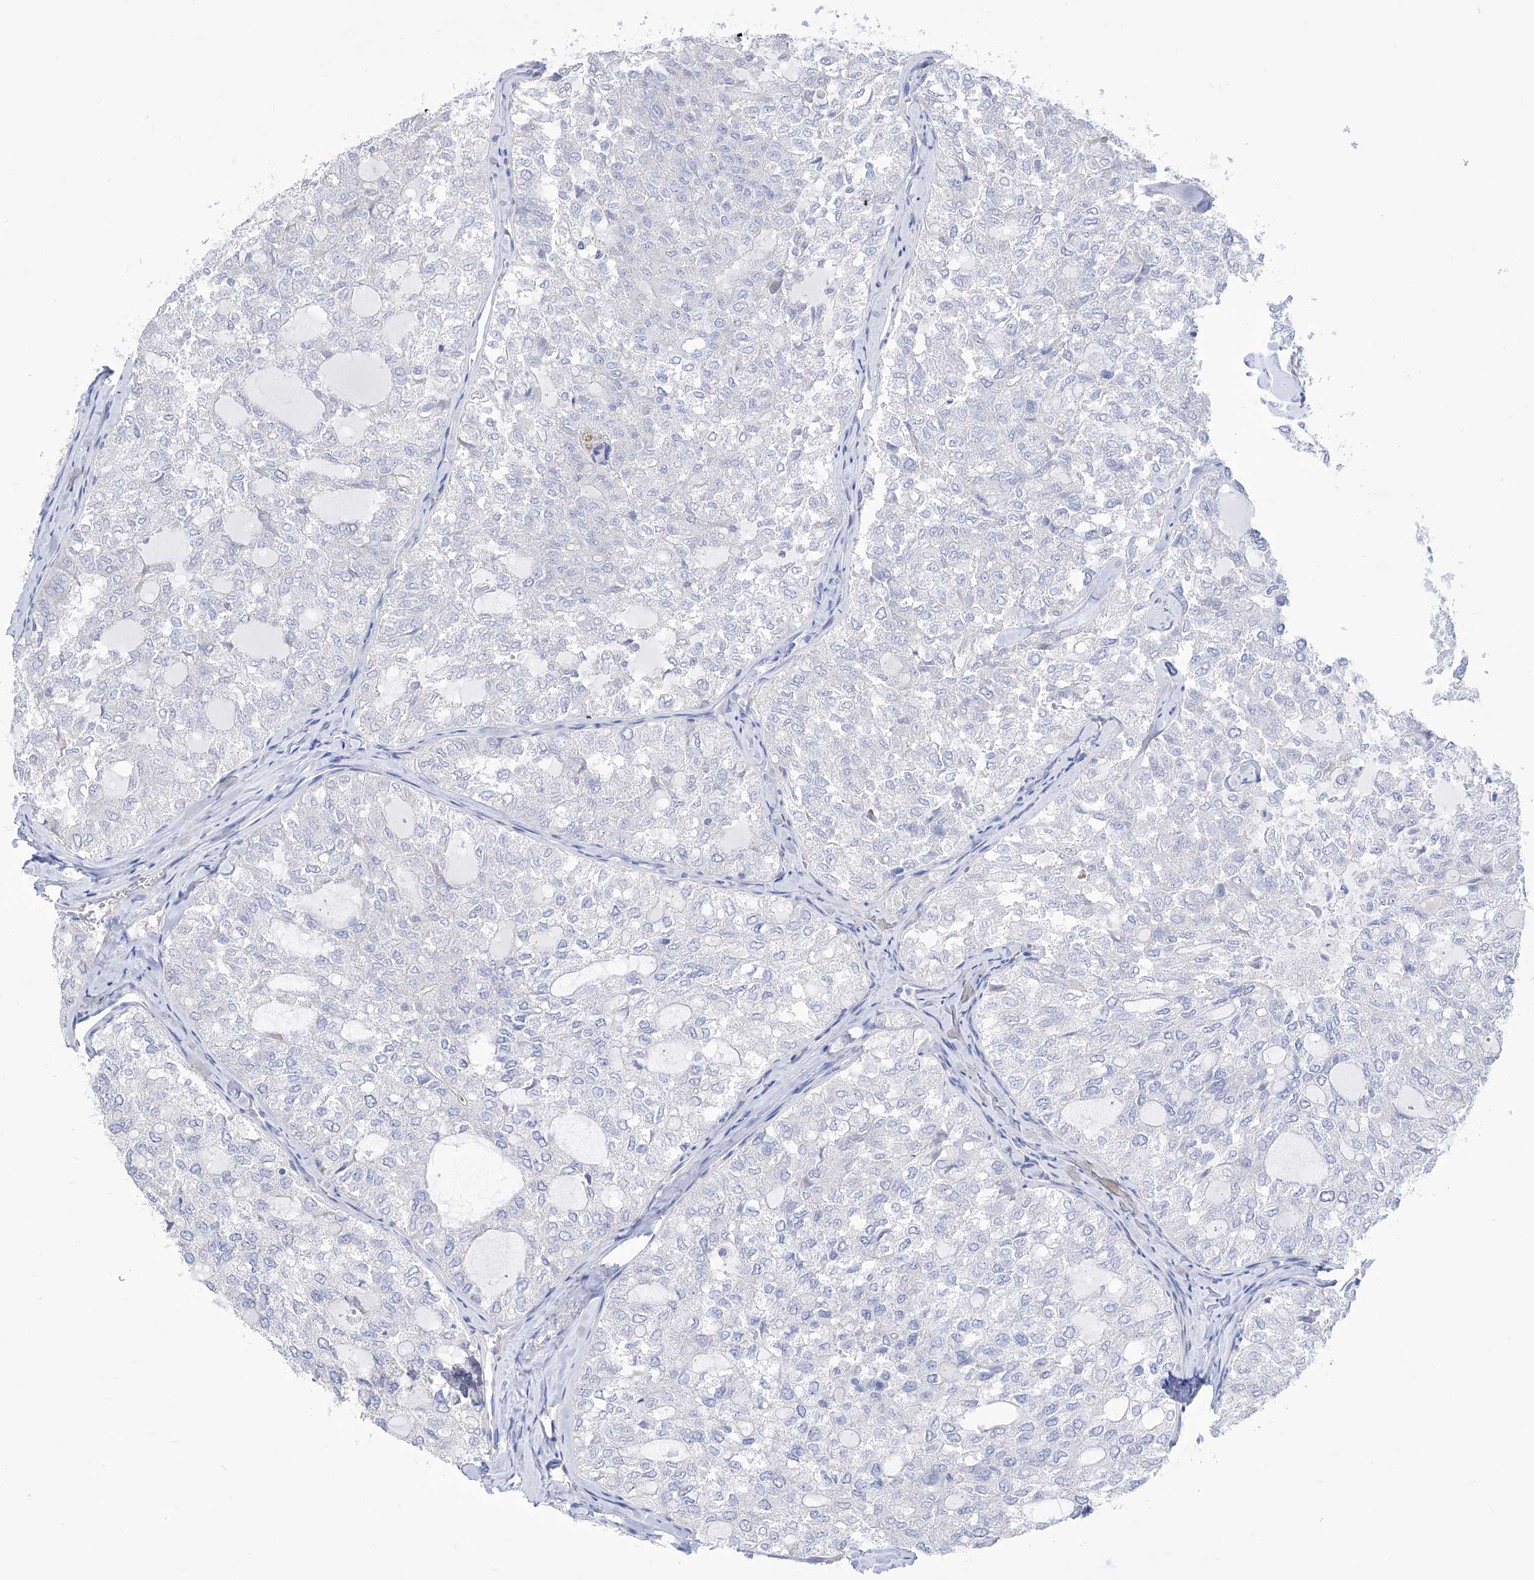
{"staining": {"intensity": "negative", "quantity": "none", "location": "none"}, "tissue": "thyroid cancer", "cell_type": "Tumor cells", "image_type": "cancer", "snomed": [{"axis": "morphology", "description": "Follicular adenoma carcinoma, NOS"}, {"axis": "topography", "description": "Thyroid gland"}], "caption": "A photomicrograph of human thyroid follicular adenoma carcinoma is negative for staining in tumor cells.", "gene": "C1orf87", "patient": {"sex": "male", "age": 75}}